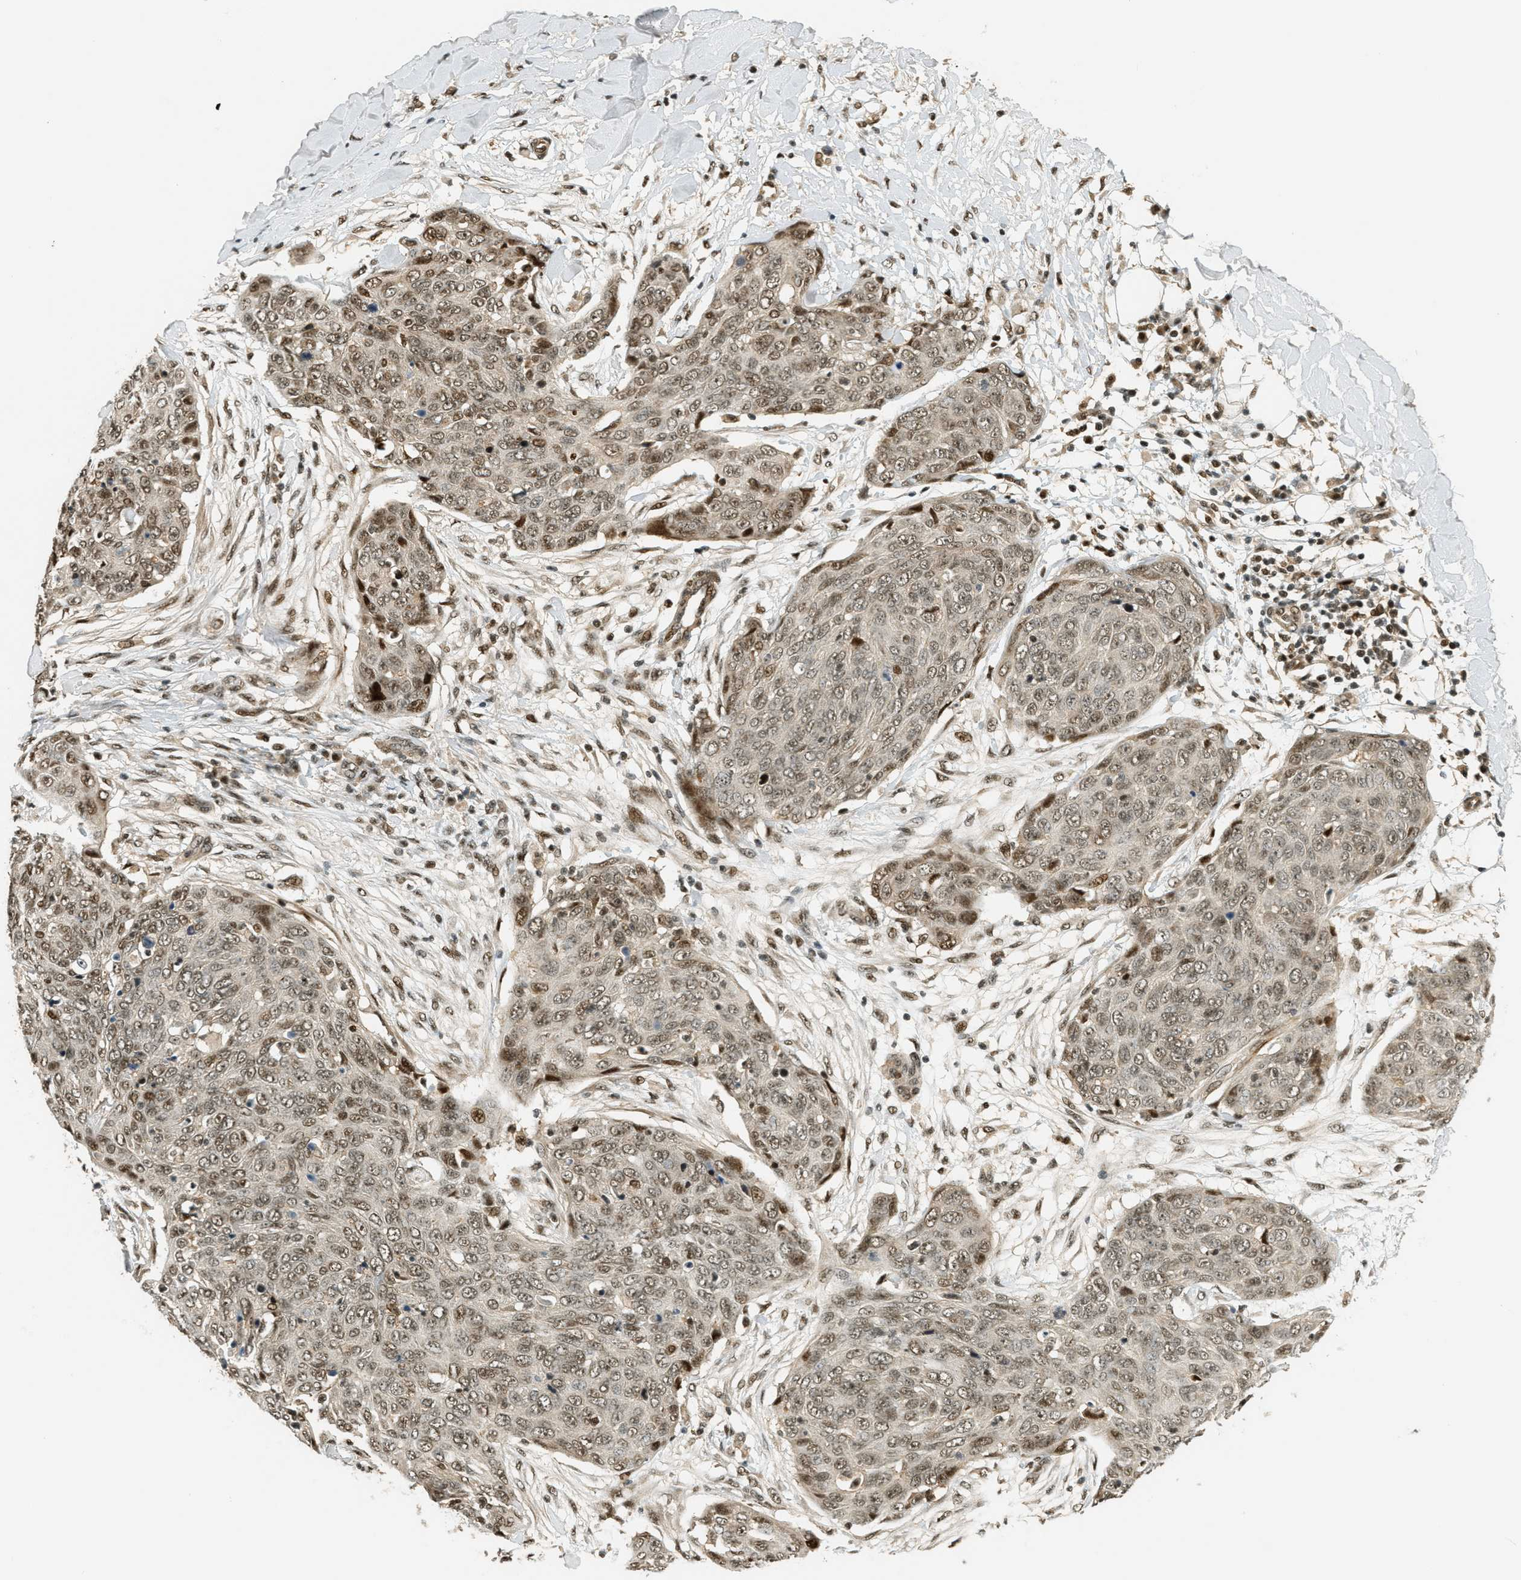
{"staining": {"intensity": "moderate", "quantity": ">75%", "location": "nuclear"}, "tissue": "skin cancer", "cell_type": "Tumor cells", "image_type": "cancer", "snomed": [{"axis": "morphology", "description": "Squamous cell carcinoma in situ, NOS"}, {"axis": "morphology", "description": "Squamous cell carcinoma, NOS"}, {"axis": "topography", "description": "Skin"}], "caption": "Protein positivity by IHC demonstrates moderate nuclear positivity in about >75% of tumor cells in skin cancer. (DAB = brown stain, brightfield microscopy at high magnification).", "gene": "FOXM1", "patient": {"sex": "male", "age": 93}}